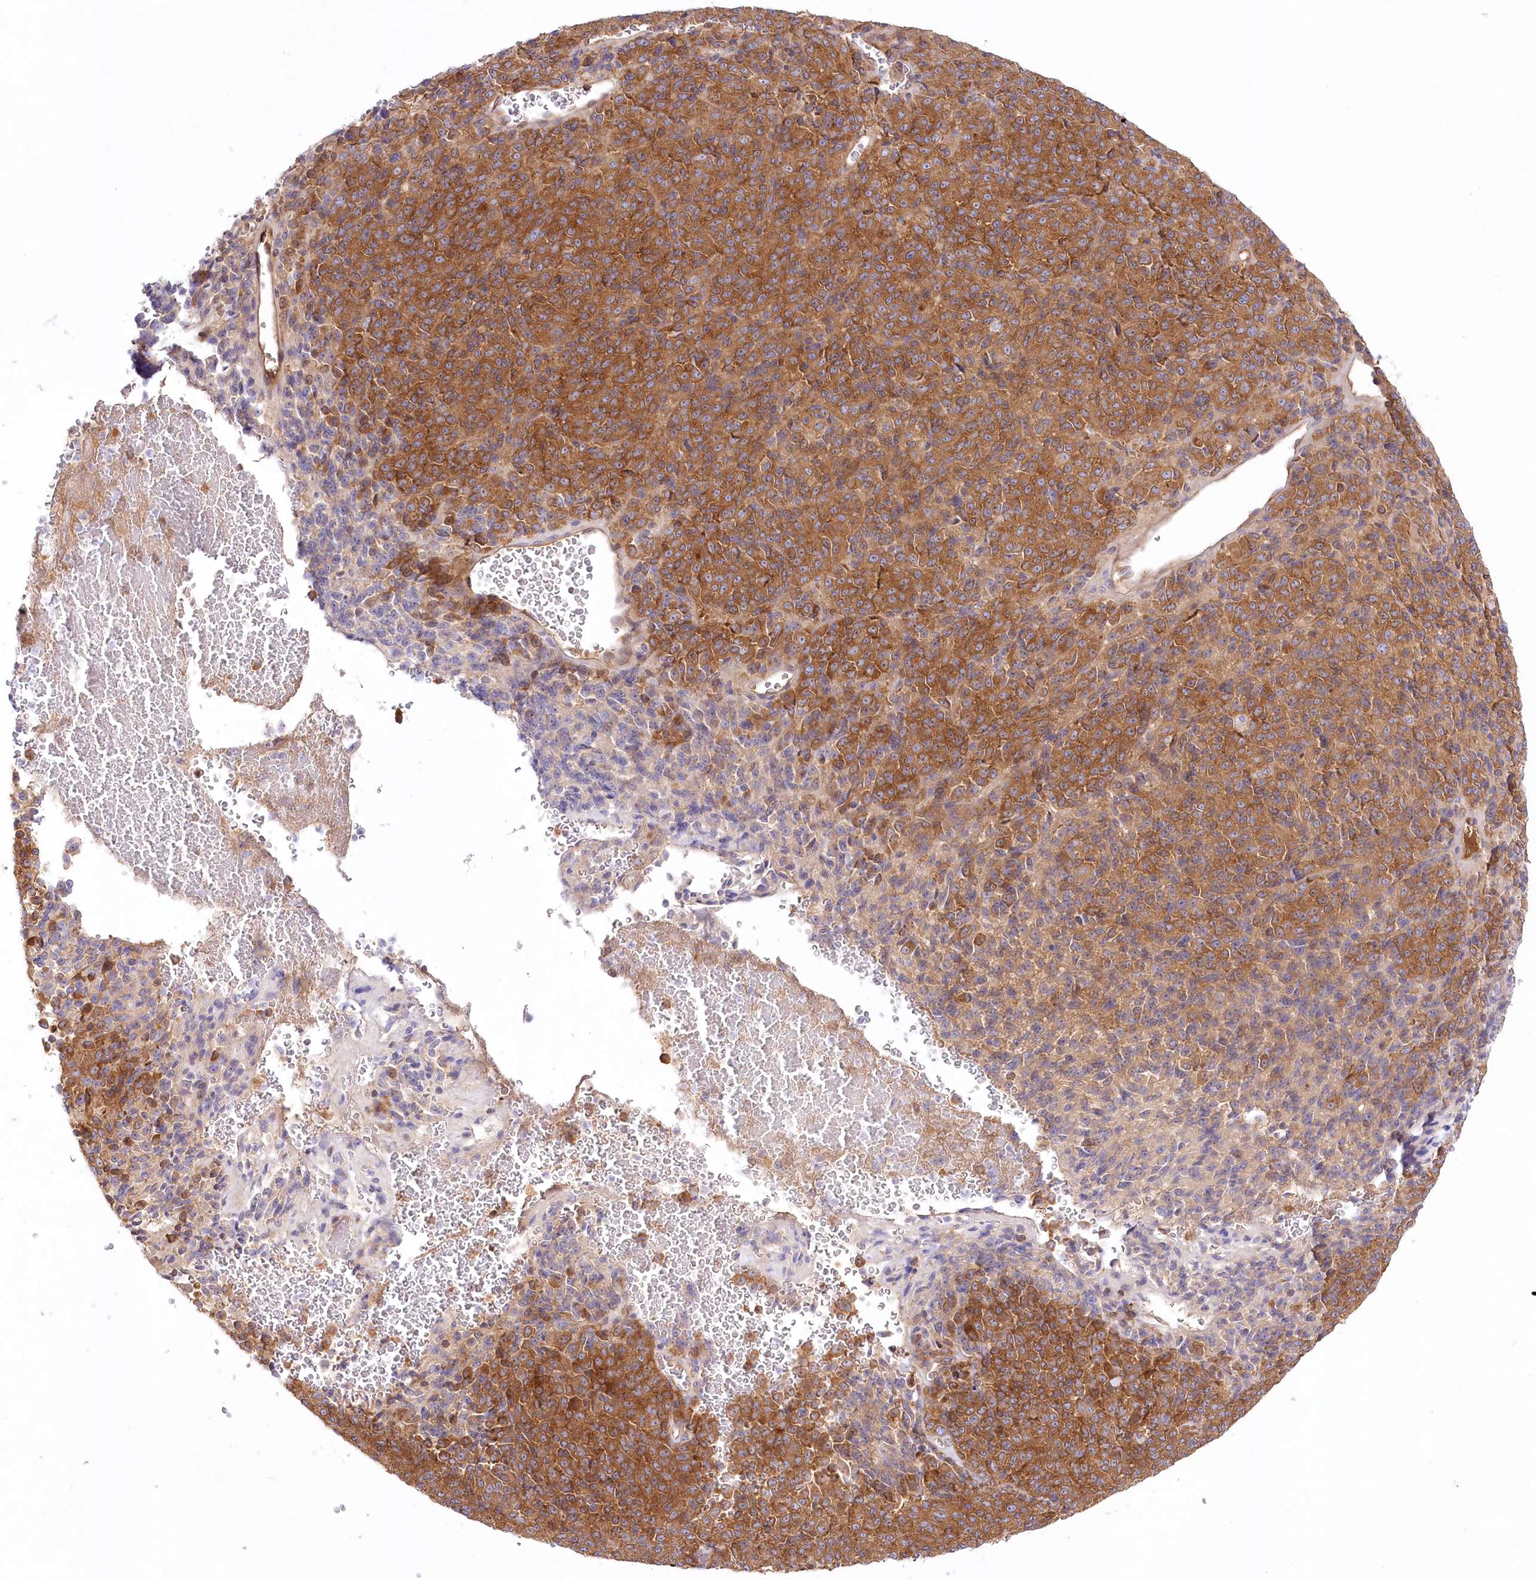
{"staining": {"intensity": "moderate", "quantity": ">75%", "location": "cytoplasmic/membranous"}, "tissue": "melanoma", "cell_type": "Tumor cells", "image_type": "cancer", "snomed": [{"axis": "morphology", "description": "Malignant melanoma, Metastatic site"}, {"axis": "topography", "description": "Brain"}], "caption": "The micrograph exhibits a brown stain indicating the presence of a protein in the cytoplasmic/membranous of tumor cells in malignant melanoma (metastatic site).", "gene": "ABRAXAS2", "patient": {"sex": "female", "age": 56}}